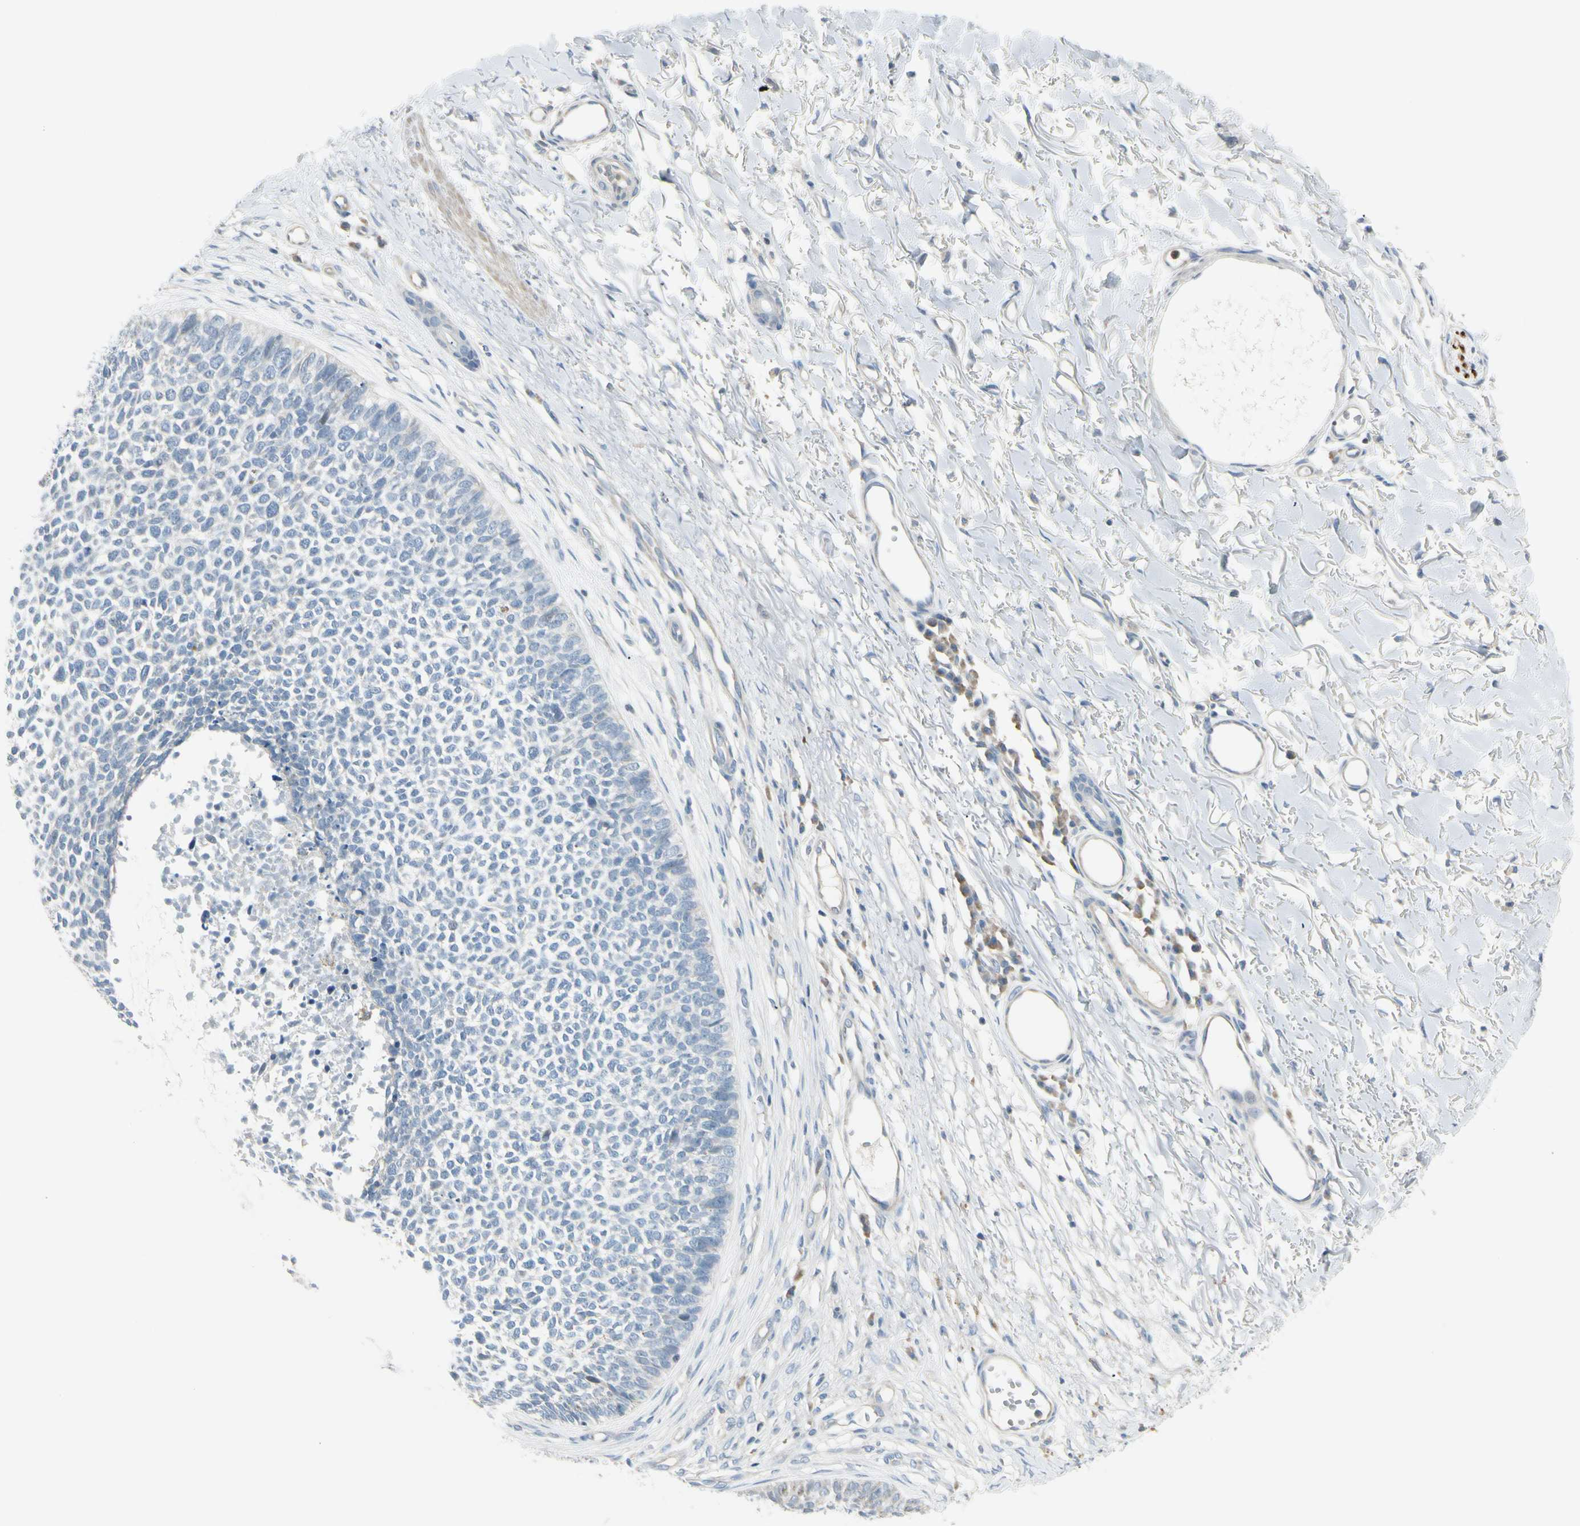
{"staining": {"intensity": "negative", "quantity": "none", "location": "none"}, "tissue": "skin cancer", "cell_type": "Tumor cells", "image_type": "cancer", "snomed": [{"axis": "morphology", "description": "Basal cell carcinoma"}, {"axis": "topography", "description": "Skin"}], "caption": "Skin cancer was stained to show a protein in brown. There is no significant positivity in tumor cells. The staining was performed using DAB (3,3'-diaminobenzidine) to visualize the protein expression in brown, while the nuclei were stained in blue with hematoxylin (Magnification: 20x).", "gene": "CYP2E1", "patient": {"sex": "female", "age": 84}}